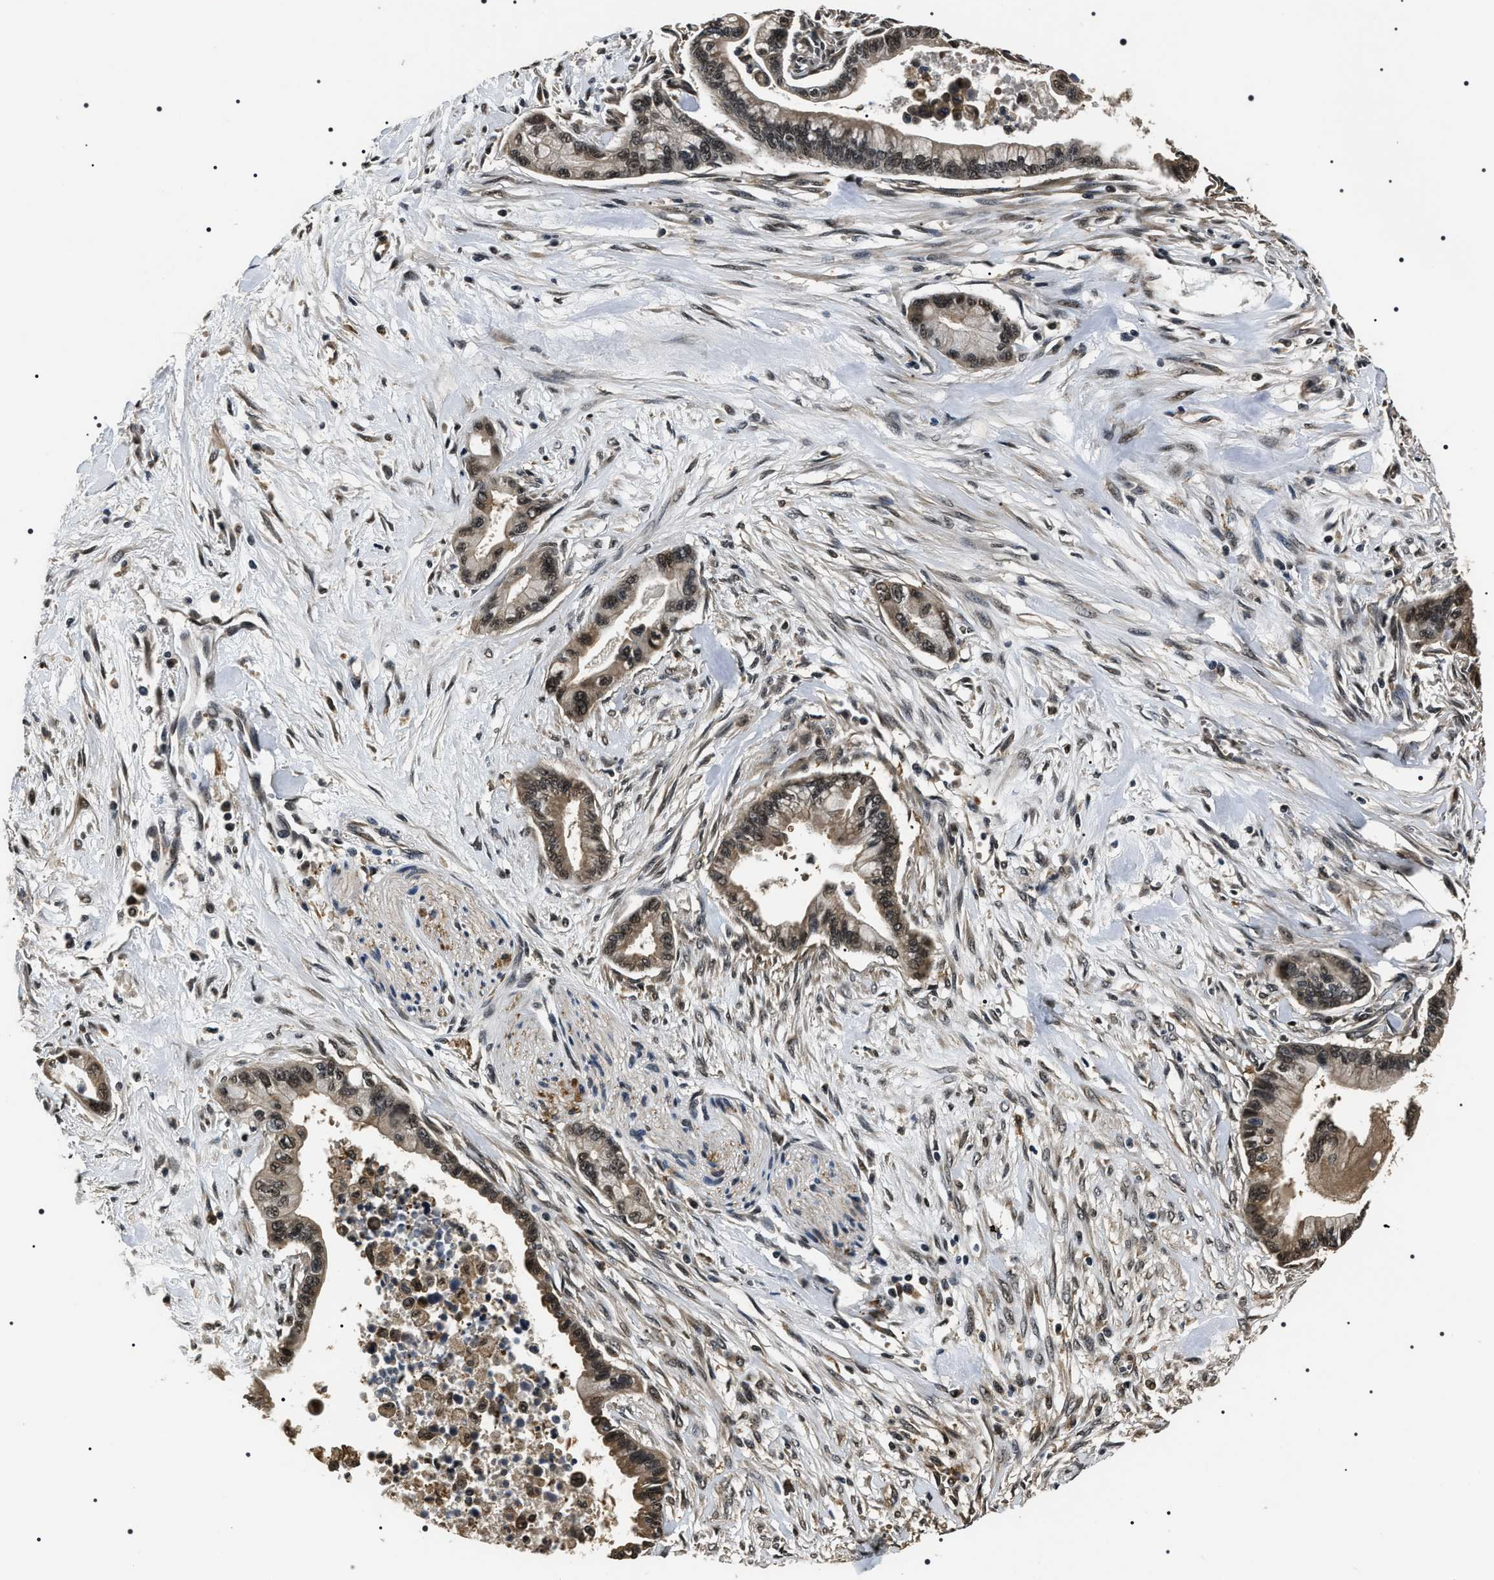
{"staining": {"intensity": "moderate", "quantity": "25%-75%", "location": "cytoplasmic/membranous,nuclear"}, "tissue": "pancreatic cancer", "cell_type": "Tumor cells", "image_type": "cancer", "snomed": [{"axis": "morphology", "description": "Adenocarcinoma, NOS"}, {"axis": "topography", "description": "Pancreas"}], "caption": "Immunohistochemical staining of human pancreatic cancer shows medium levels of moderate cytoplasmic/membranous and nuclear protein positivity in approximately 25%-75% of tumor cells.", "gene": "ARHGAP22", "patient": {"sex": "male", "age": 70}}